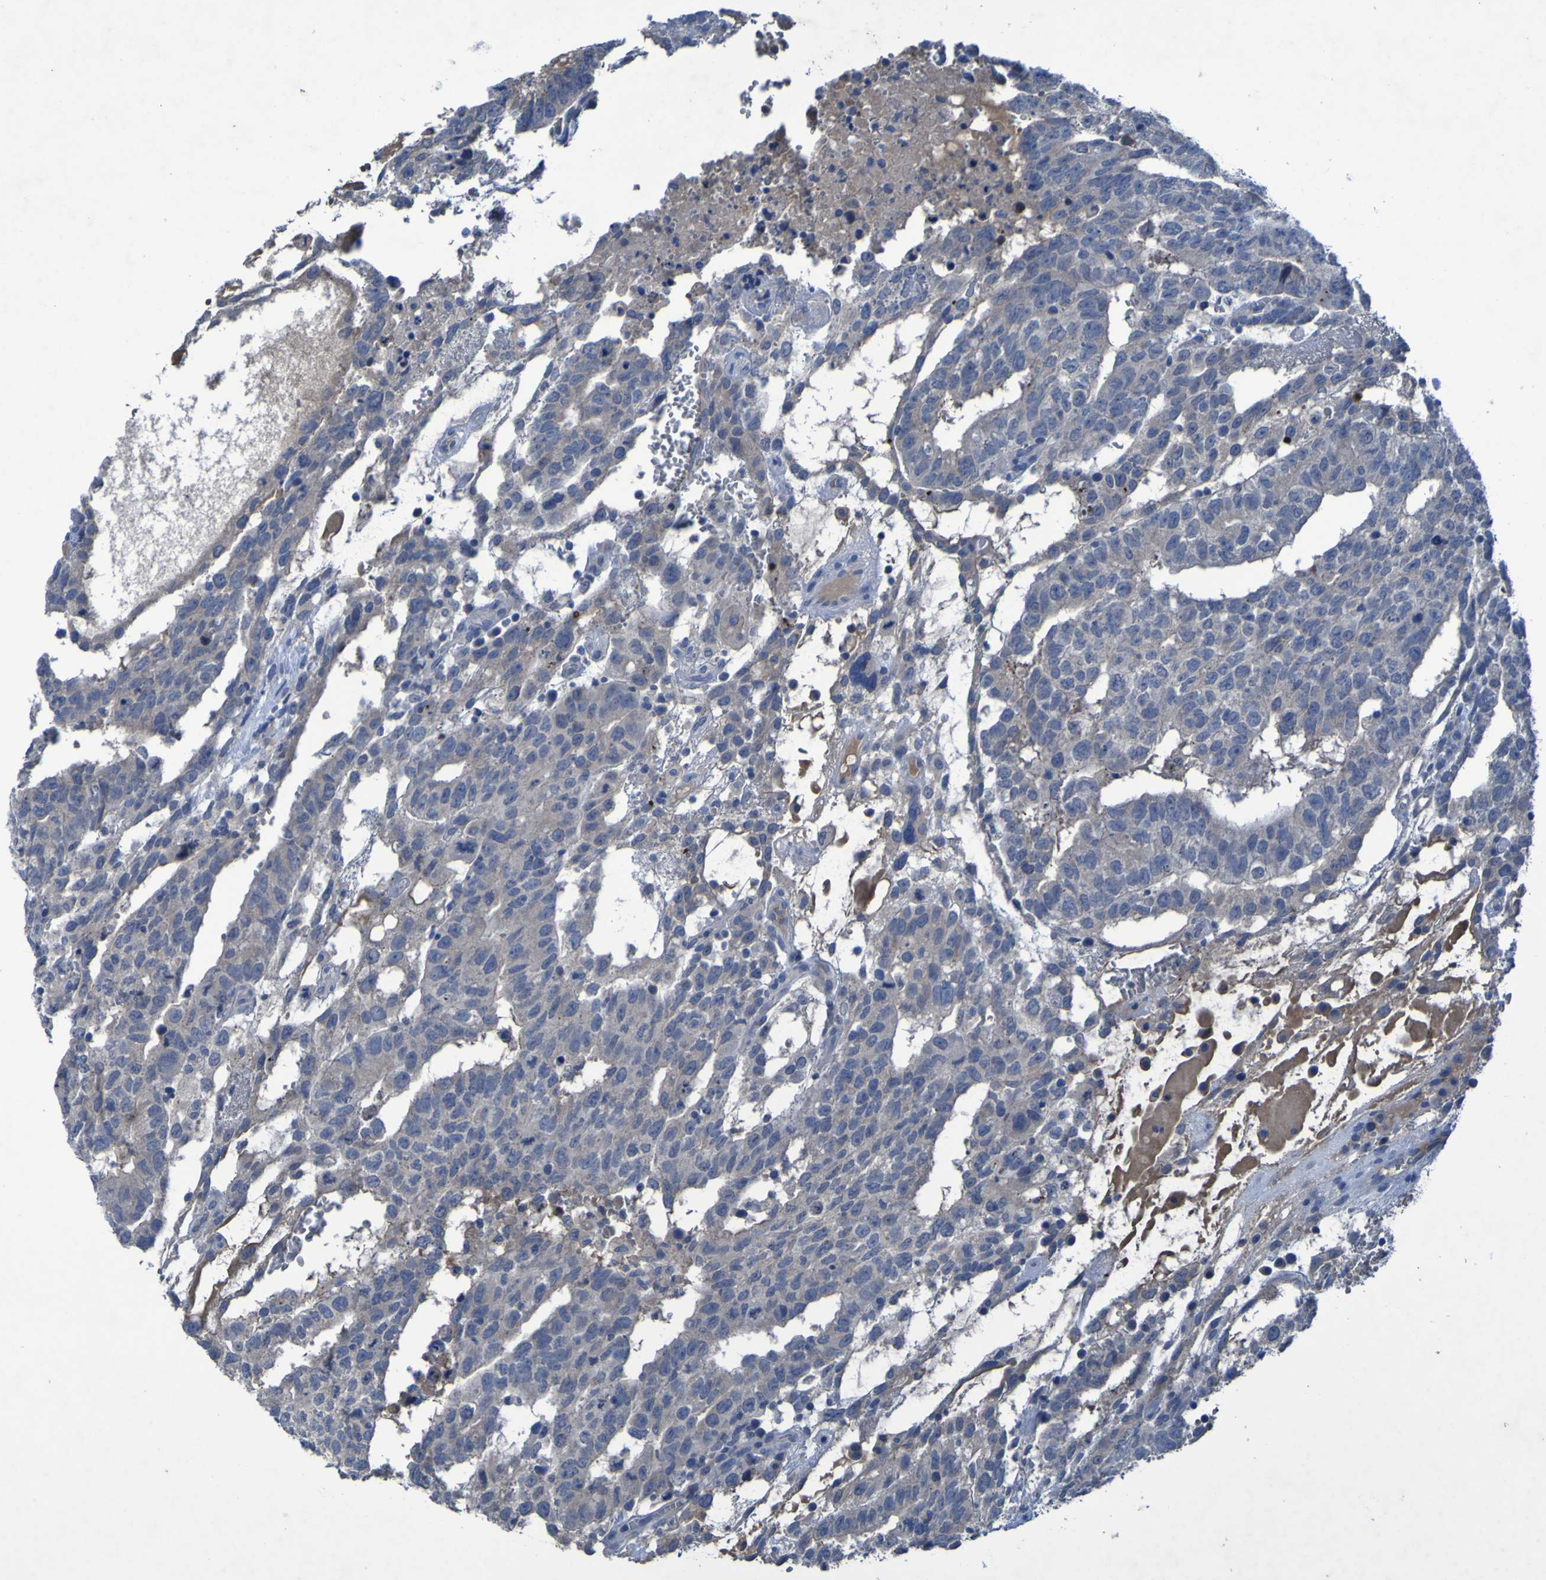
{"staining": {"intensity": "negative", "quantity": "none", "location": "none"}, "tissue": "testis cancer", "cell_type": "Tumor cells", "image_type": "cancer", "snomed": [{"axis": "morphology", "description": "Seminoma, NOS"}, {"axis": "morphology", "description": "Carcinoma, Embryonal, NOS"}, {"axis": "topography", "description": "Testis"}], "caption": "Tumor cells are negative for protein expression in human seminoma (testis).", "gene": "SGK2", "patient": {"sex": "male", "age": 52}}